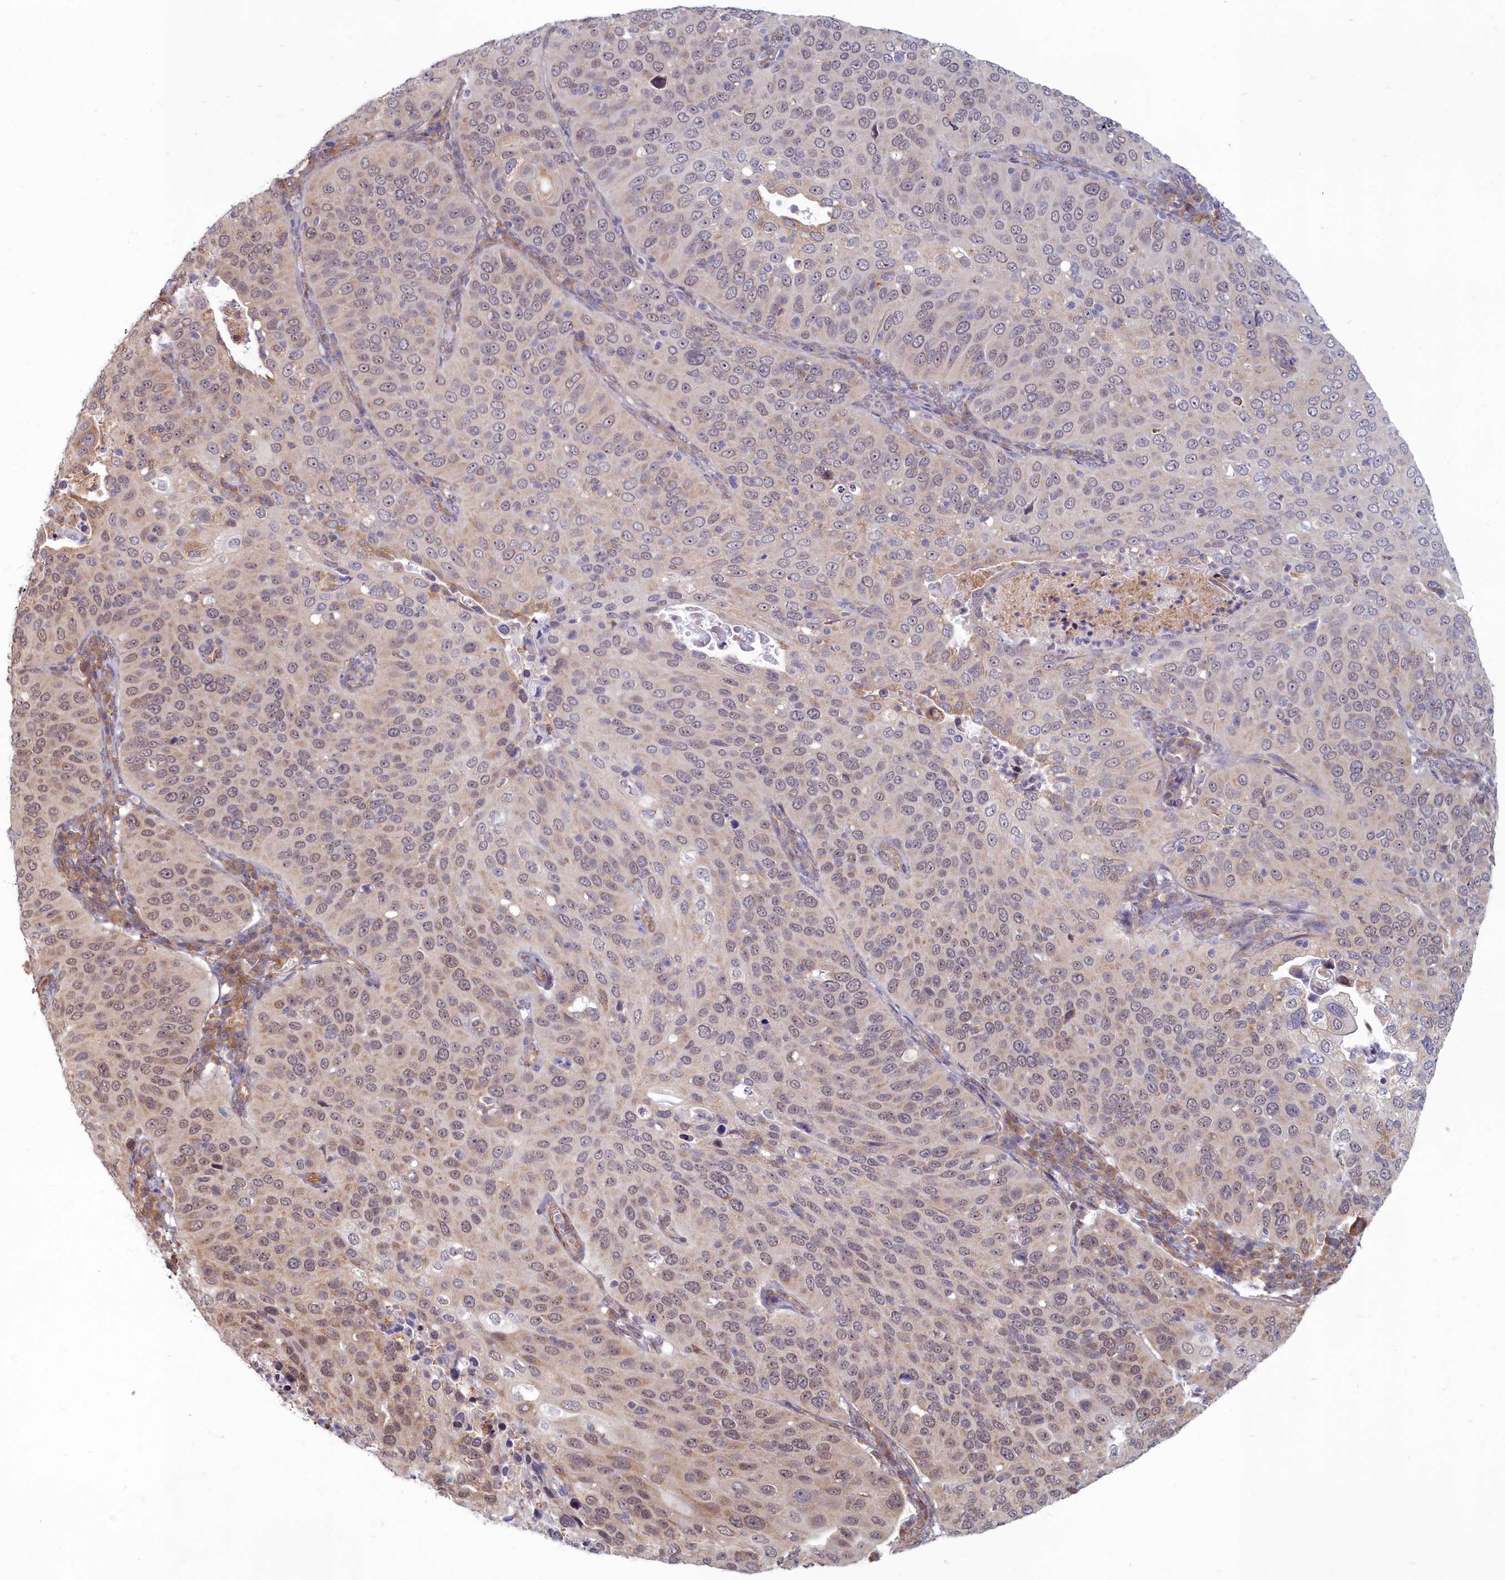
{"staining": {"intensity": "moderate", "quantity": "25%-75%", "location": "nuclear"}, "tissue": "cervical cancer", "cell_type": "Tumor cells", "image_type": "cancer", "snomed": [{"axis": "morphology", "description": "Squamous cell carcinoma, NOS"}, {"axis": "topography", "description": "Cervix"}], "caption": "Brown immunohistochemical staining in human squamous cell carcinoma (cervical) reveals moderate nuclear expression in approximately 25%-75% of tumor cells. (IHC, brightfield microscopy, high magnification).", "gene": "MAK16", "patient": {"sex": "female", "age": 36}}